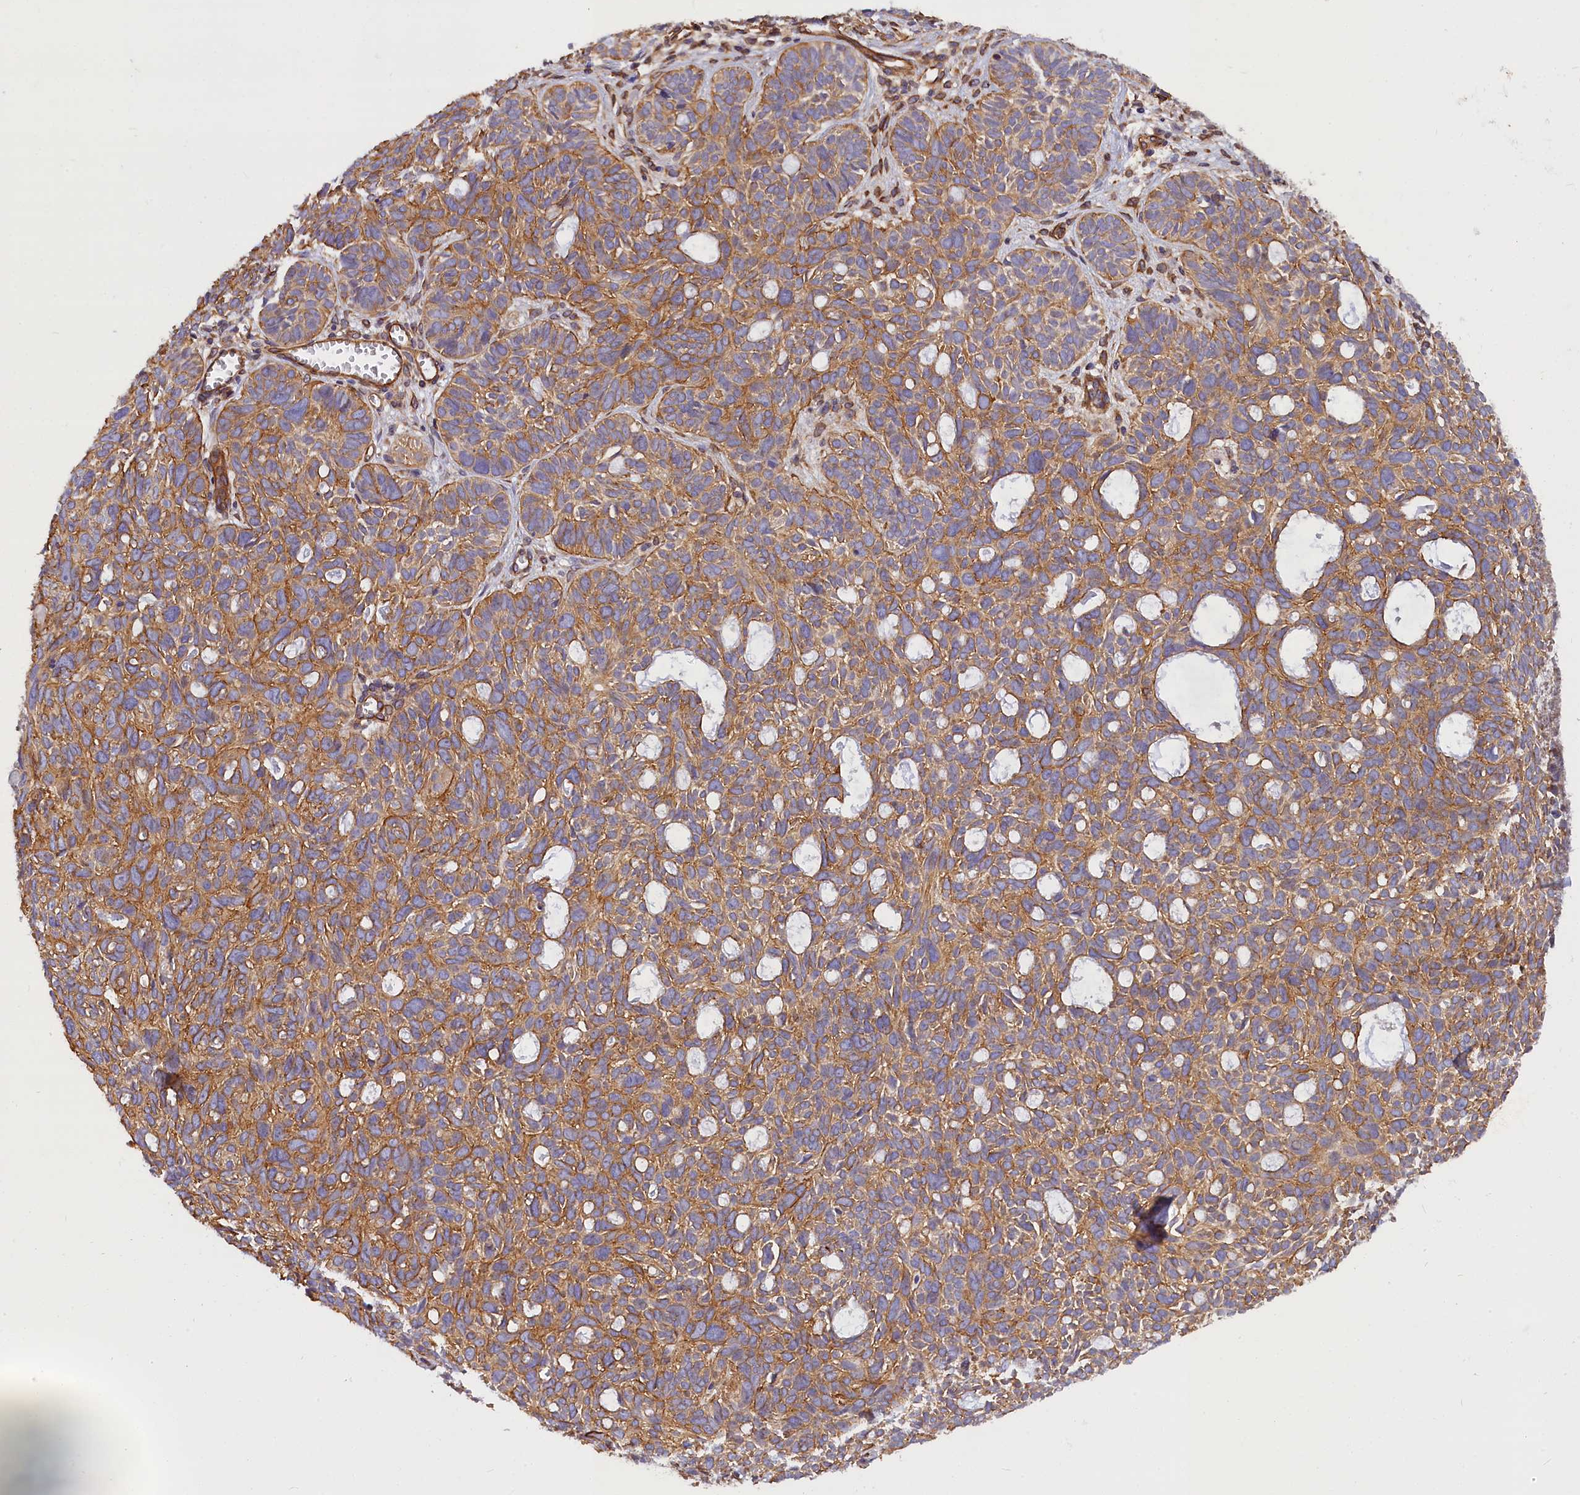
{"staining": {"intensity": "moderate", "quantity": ">75%", "location": "cytoplasmic/membranous"}, "tissue": "skin cancer", "cell_type": "Tumor cells", "image_type": "cancer", "snomed": [{"axis": "morphology", "description": "Basal cell carcinoma"}, {"axis": "topography", "description": "Skin"}], "caption": "Protein positivity by immunohistochemistry demonstrates moderate cytoplasmic/membranous expression in approximately >75% of tumor cells in skin cancer (basal cell carcinoma).", "gene": "MED20", "patient": {"sex": "male", "age": 69}}